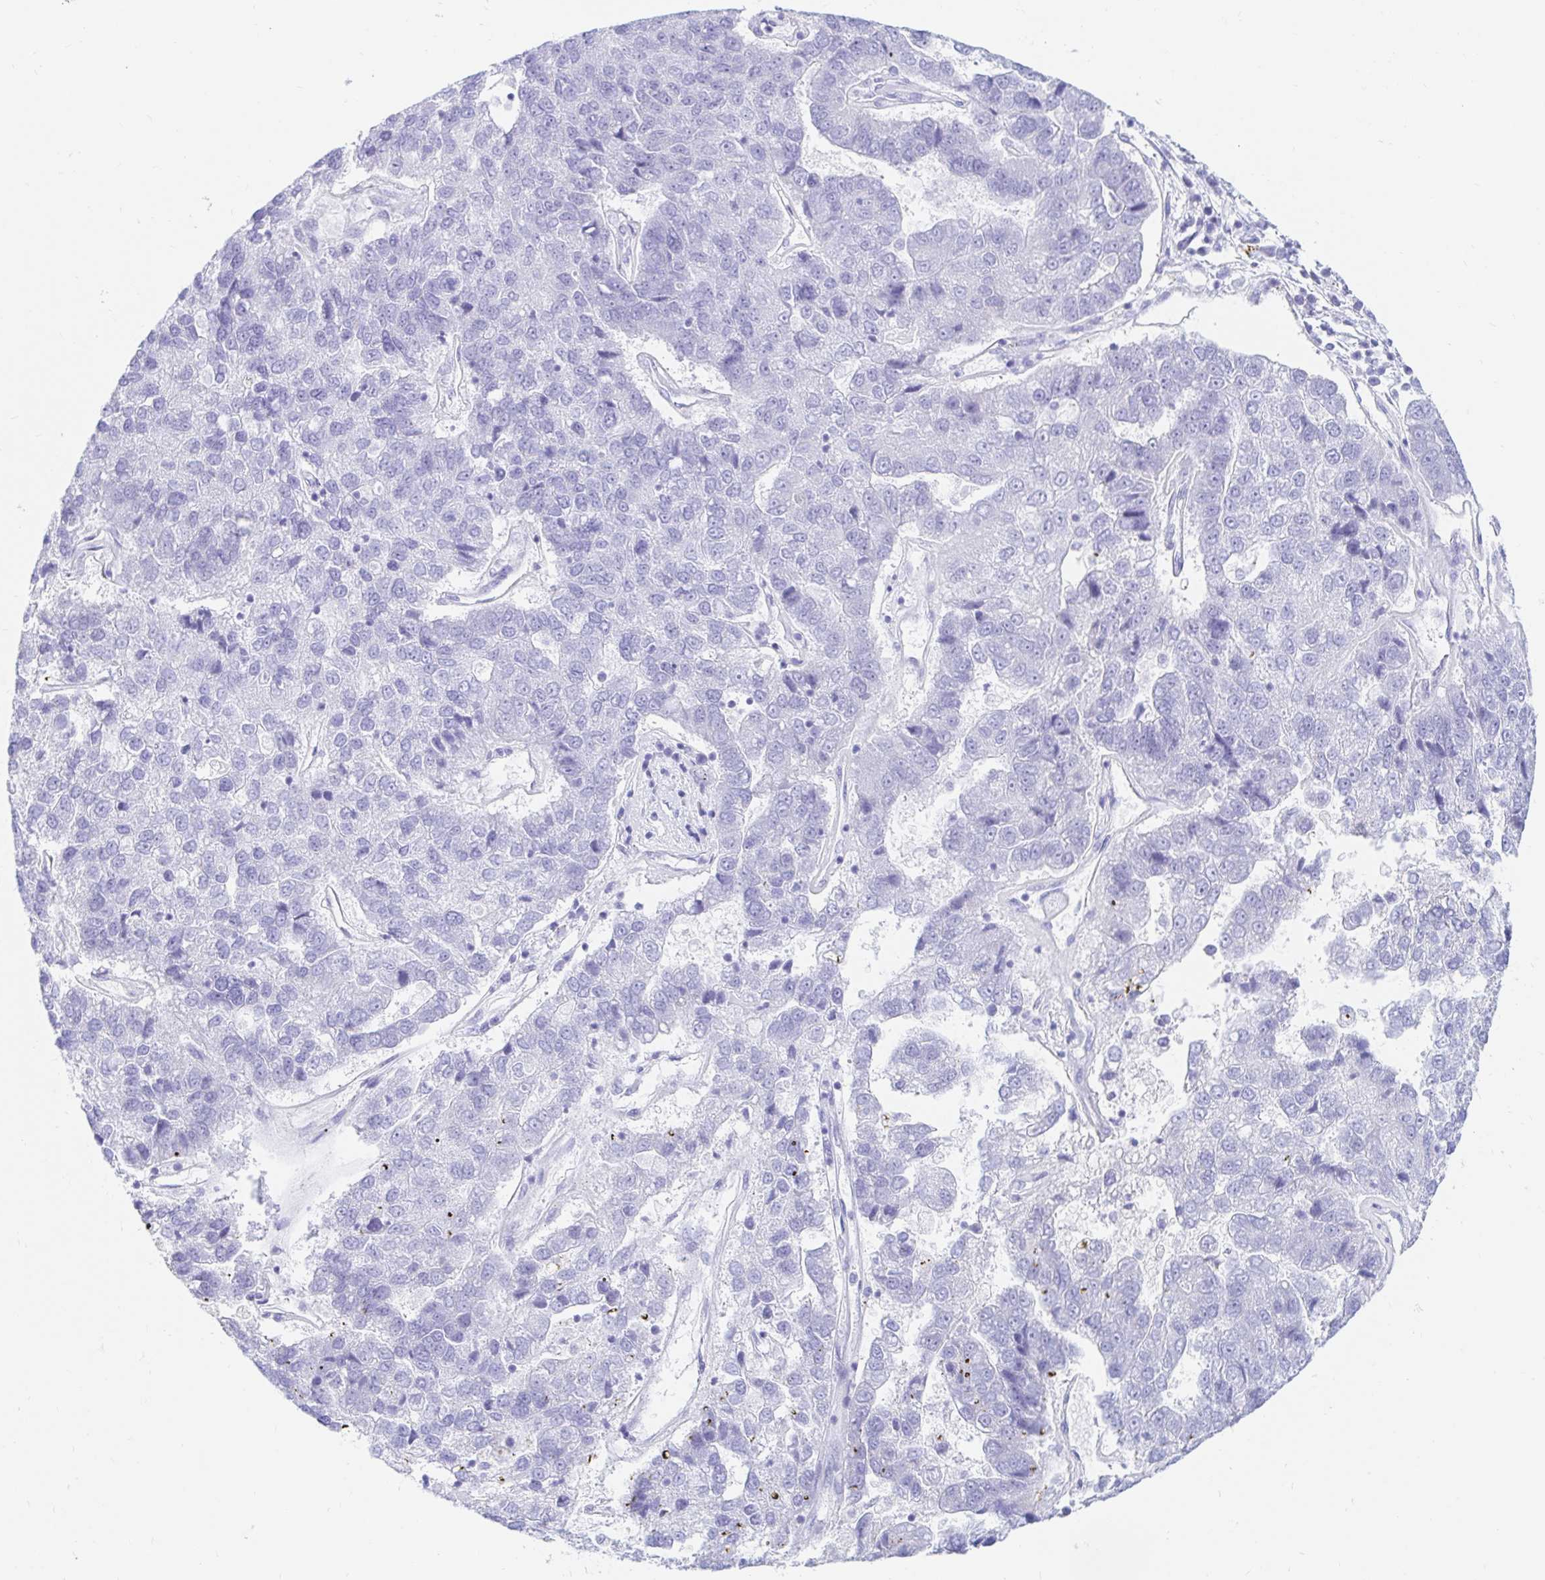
{"staining": {"intensity": "negative", "quantity": "none", "location": "none"}, "tissue": "pancreatic cancer", "cell_type": "Tumor cells", "image_type": "cancer", "snomed": [{"axis": "morphology", "description": "Adenocarcinoma, NOS"}, {"axis": "topography", "description": "Pancreas"}], "caption": "Immunohistochemistry (IHC) photomicrograph of human adenocarcinoma (pancreatic) stained for a protein (brown), which shows no staining in tumor cells.", "gene": "PPP1R1B", "patient": {"sex": "female", "age": 61}}